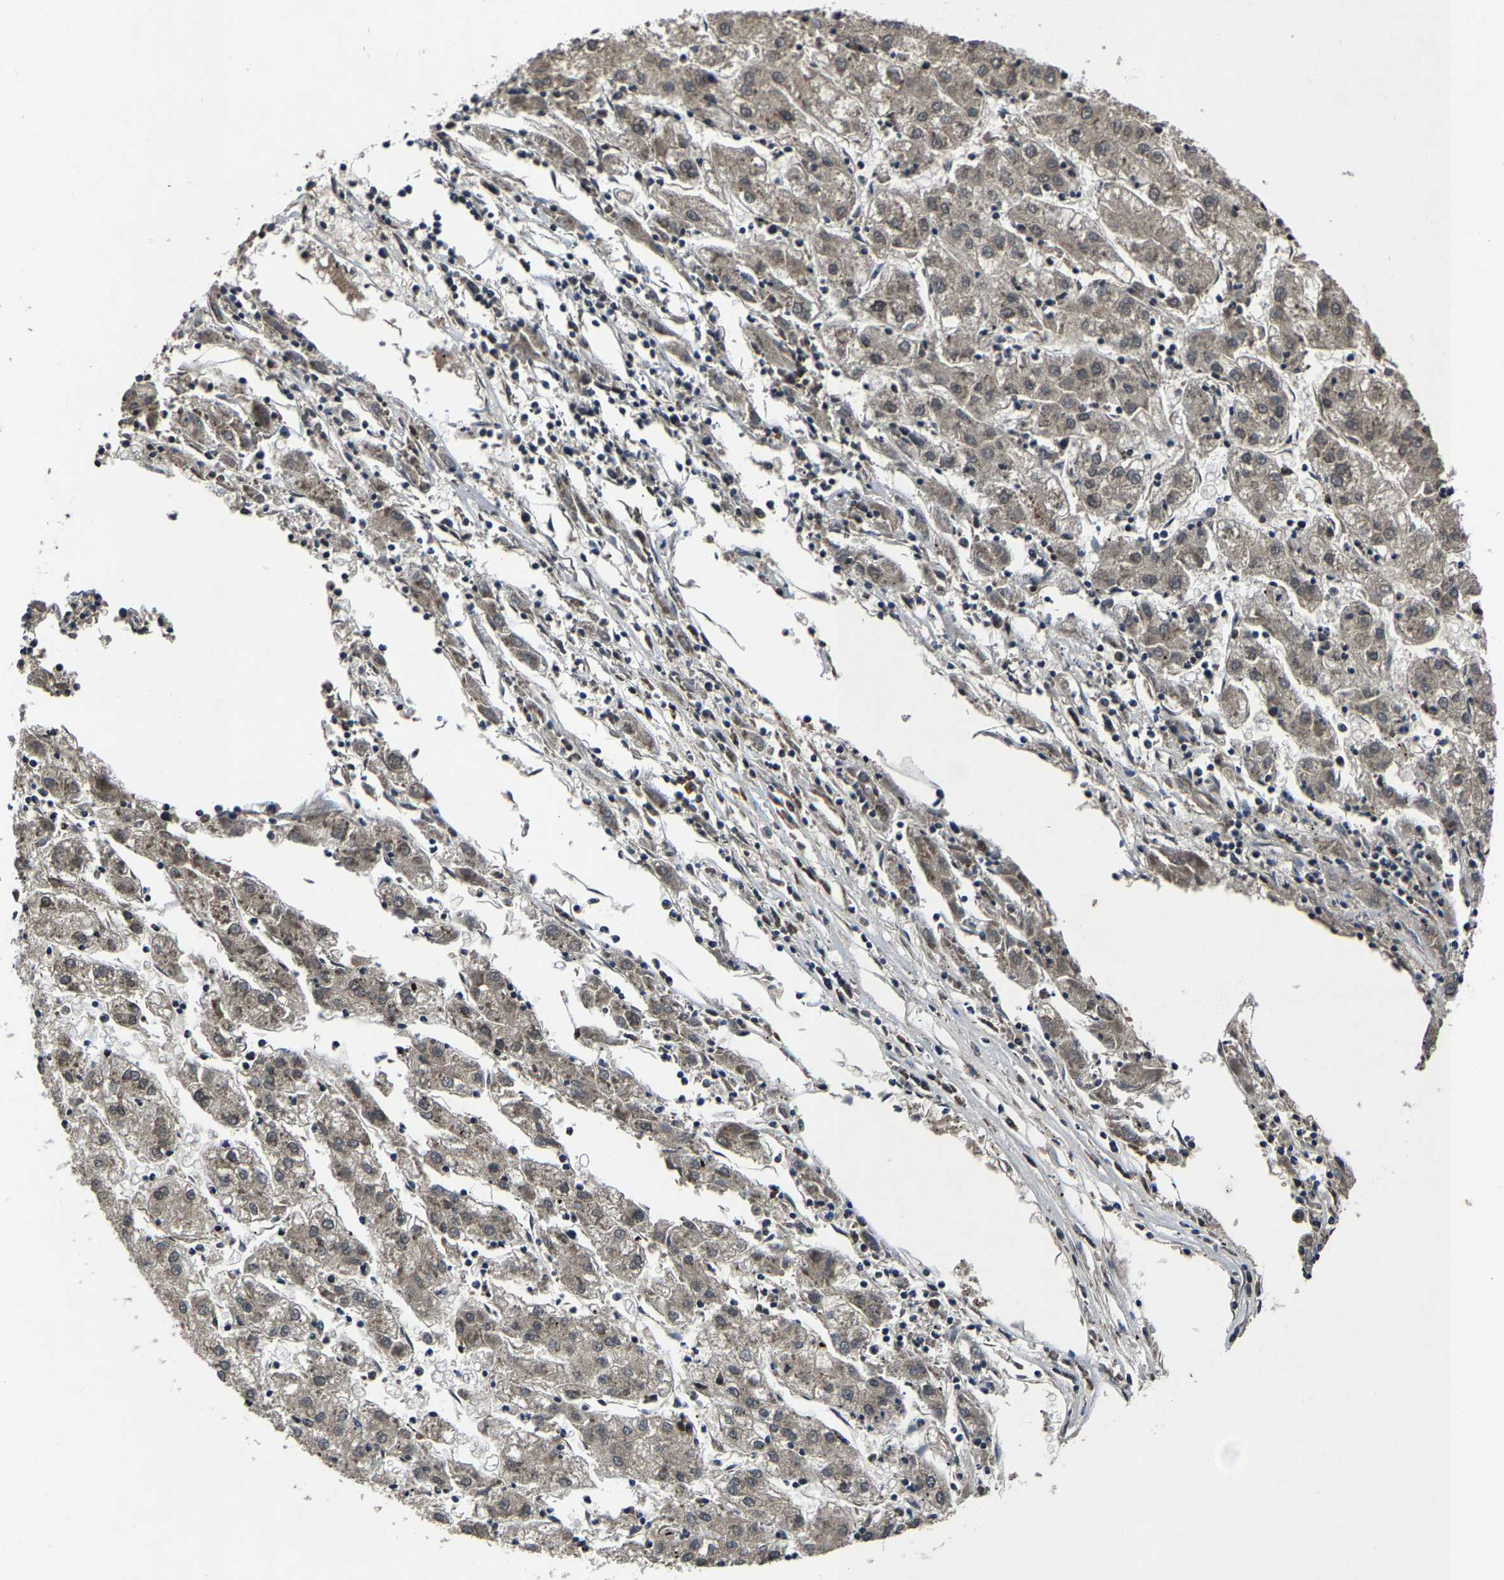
{"staining": {"intensity": "weak", "quantity": ">75%", "location": "cytoplasmic/membranous"}, "tissue": "liver cancer", "cell_type": "Tumor cells", "image_type": "cancer", "snomed": [{"axis": "morphology", "description": "Carcinoma, Hepatocellular, NOS"}, {"axis": "topography", "description": "Liver"}], "caption": "IHC photomicrograph of neoplastic tissue: liver cancer stained using immunohistochemistry displays low levels of weak protein expression localized specifically in the cytoplasmic/membranous of tumor cells, appearing as a cytoplasmic/membranous brown color.", "gene": "HUWE1", "patient": {"sex": "male", "age": 72}}